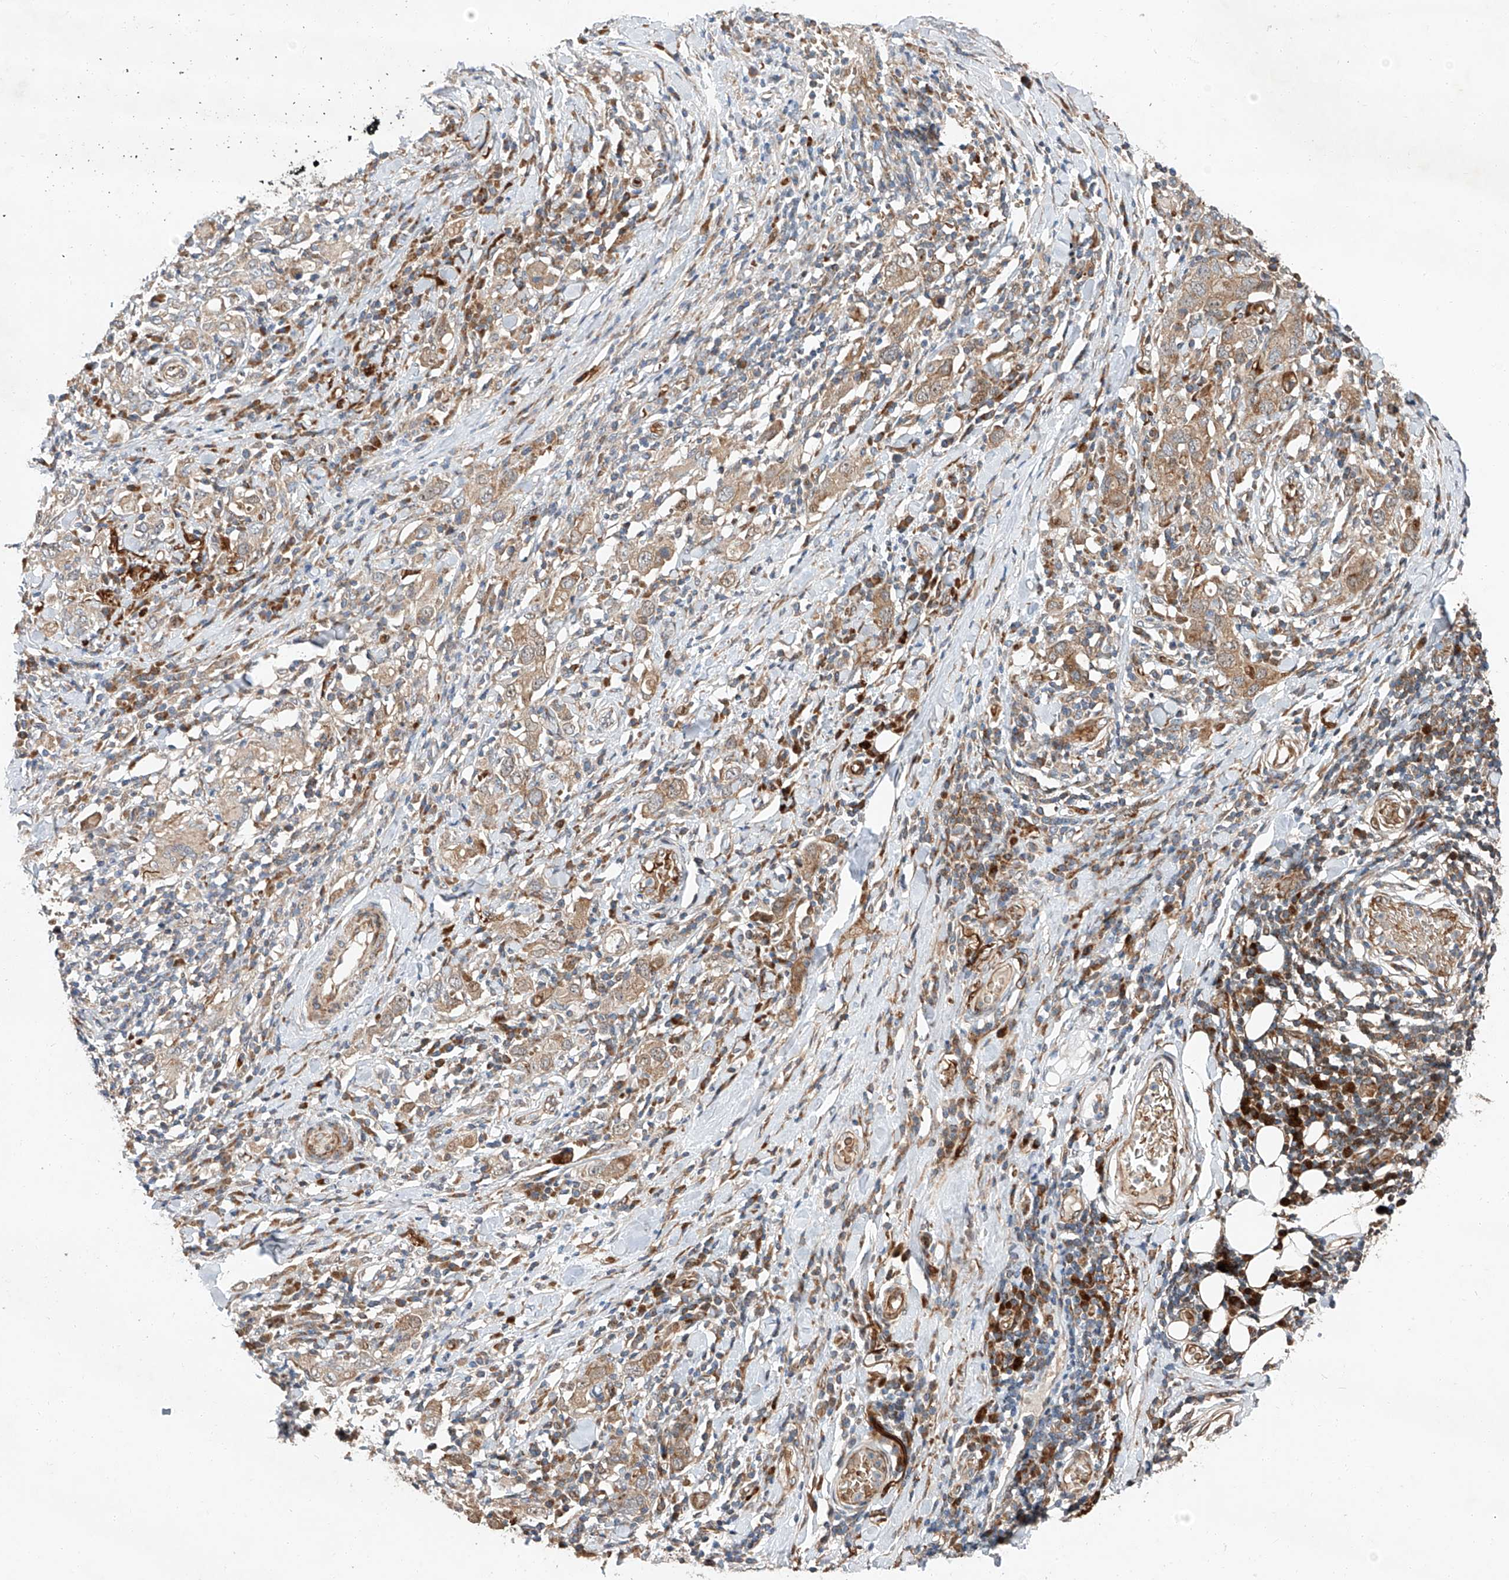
{"staining": {"intensity": "weak", "quantity": "25%-75%", "location": "cytoplasmic/membranous"}, "tissue": "stomach cancer", "cell_type": "Tumor cells", "image_type": "cancer", "snomed": [{"axis": "morphology", "description": "Adenocarcinoma, NOS"}, {"axis": "topography", "description": "Stomach, upper"}], "caption": "An image of human adenocarcinoma (stomach) stained for a protein exhibits weak cytoplasmic/membranous brown staining in tumor cells.", "gene": "USF3", "patient": {"sex": "male", "age": 62}}